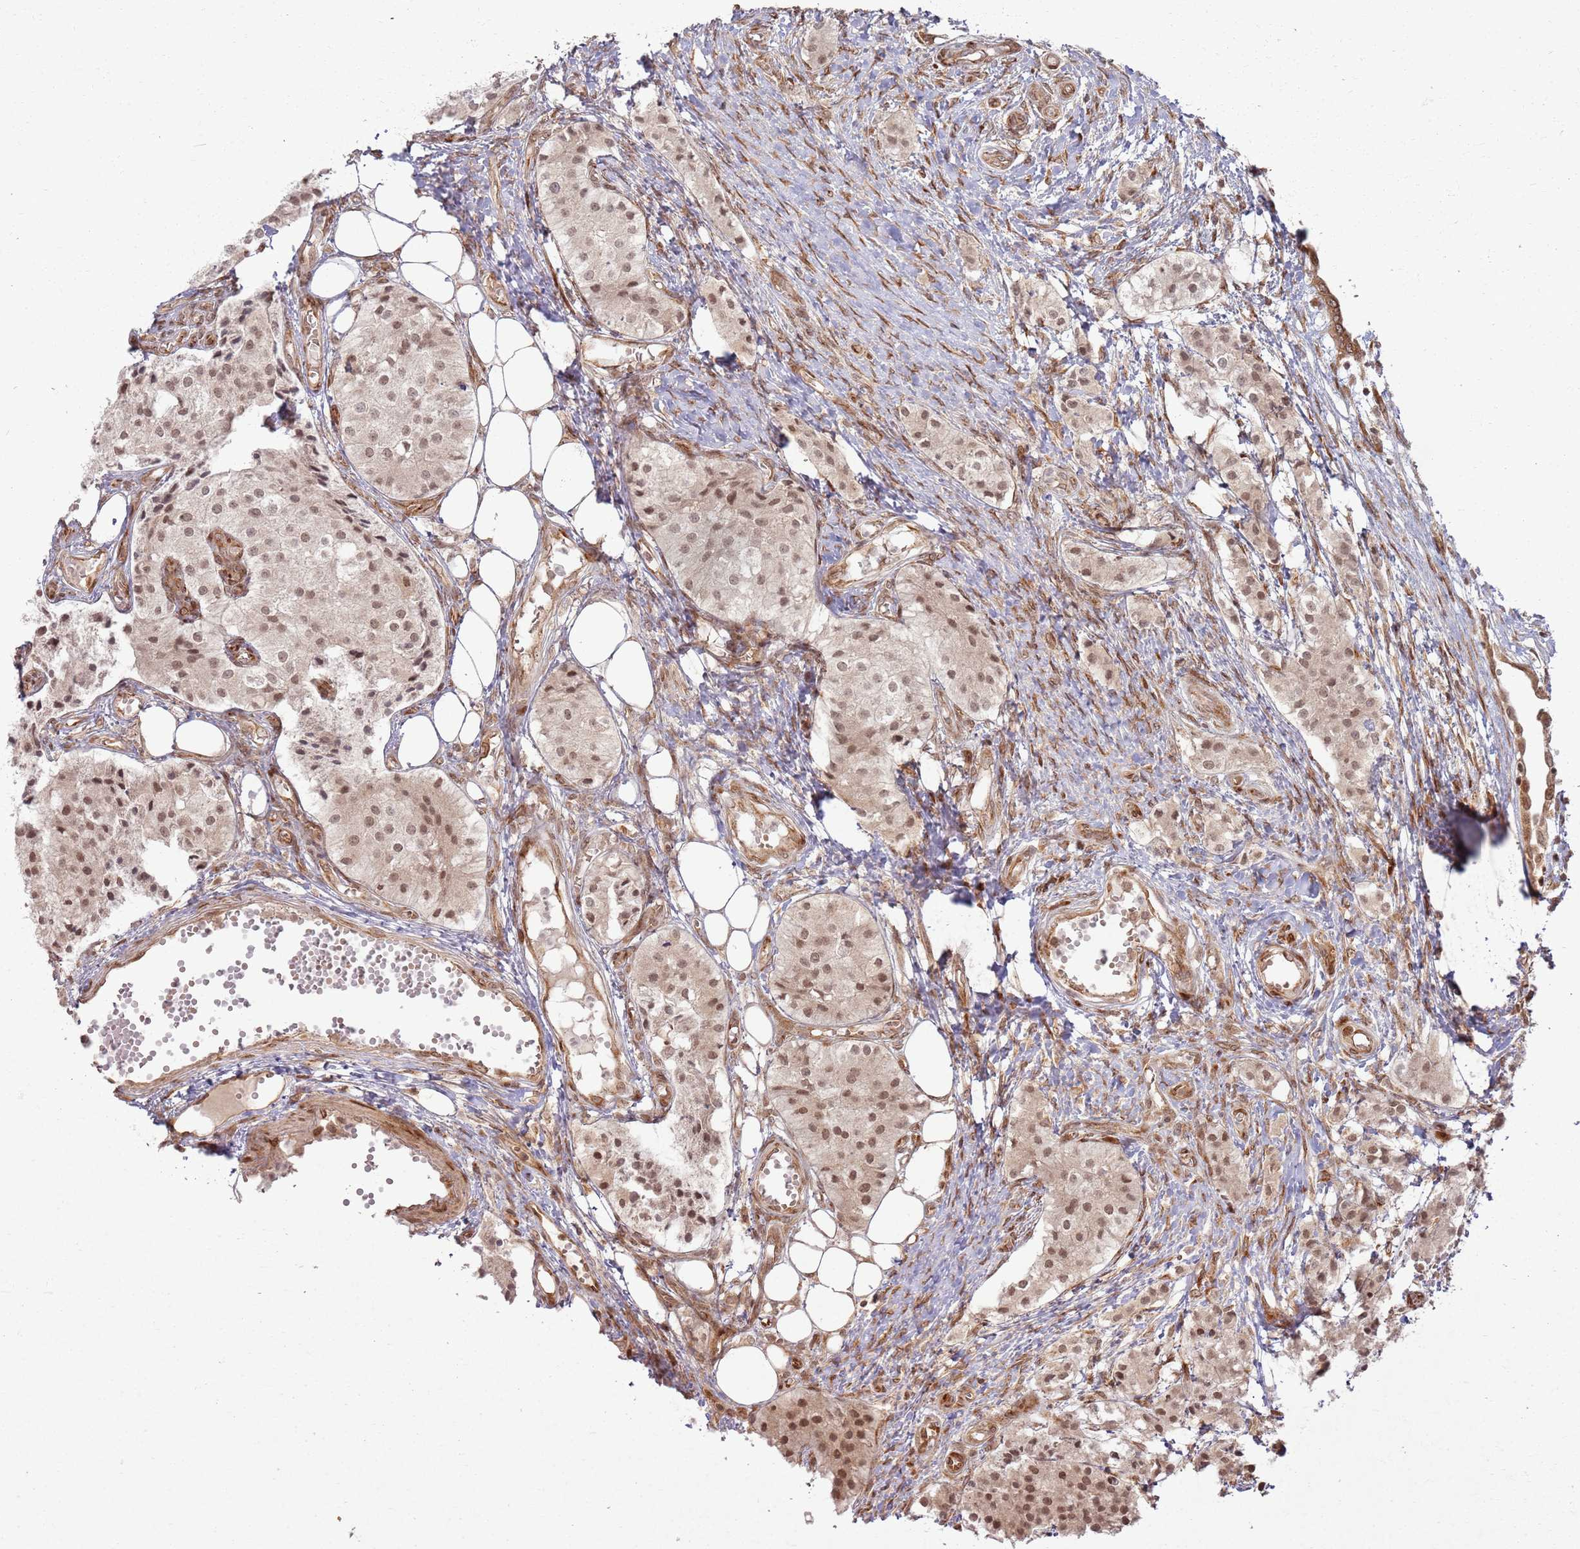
{"staining": {"intensity": "strong", "quantity": ">75%", "location": "nuclear"}, "tissue": "carcinoid", "cell_type": "Tumor cells", "image_type": "cancer", "snomed": [{"axis": "morphology", "description": "Carcinoid, malignant, NOS"}, {"axis": "topography", "description": "Colon"}], "caption": "Strong nuclear protein positivity is present in about >75% of tumor cells in carcinoid. The protein of interest is stained brown, and the nuclei are stained in blue (DAB IHC with brightfield microscopy, high magnification).", "gene": "KLHL36", "patient": {"sex": "female", "age": 52}}